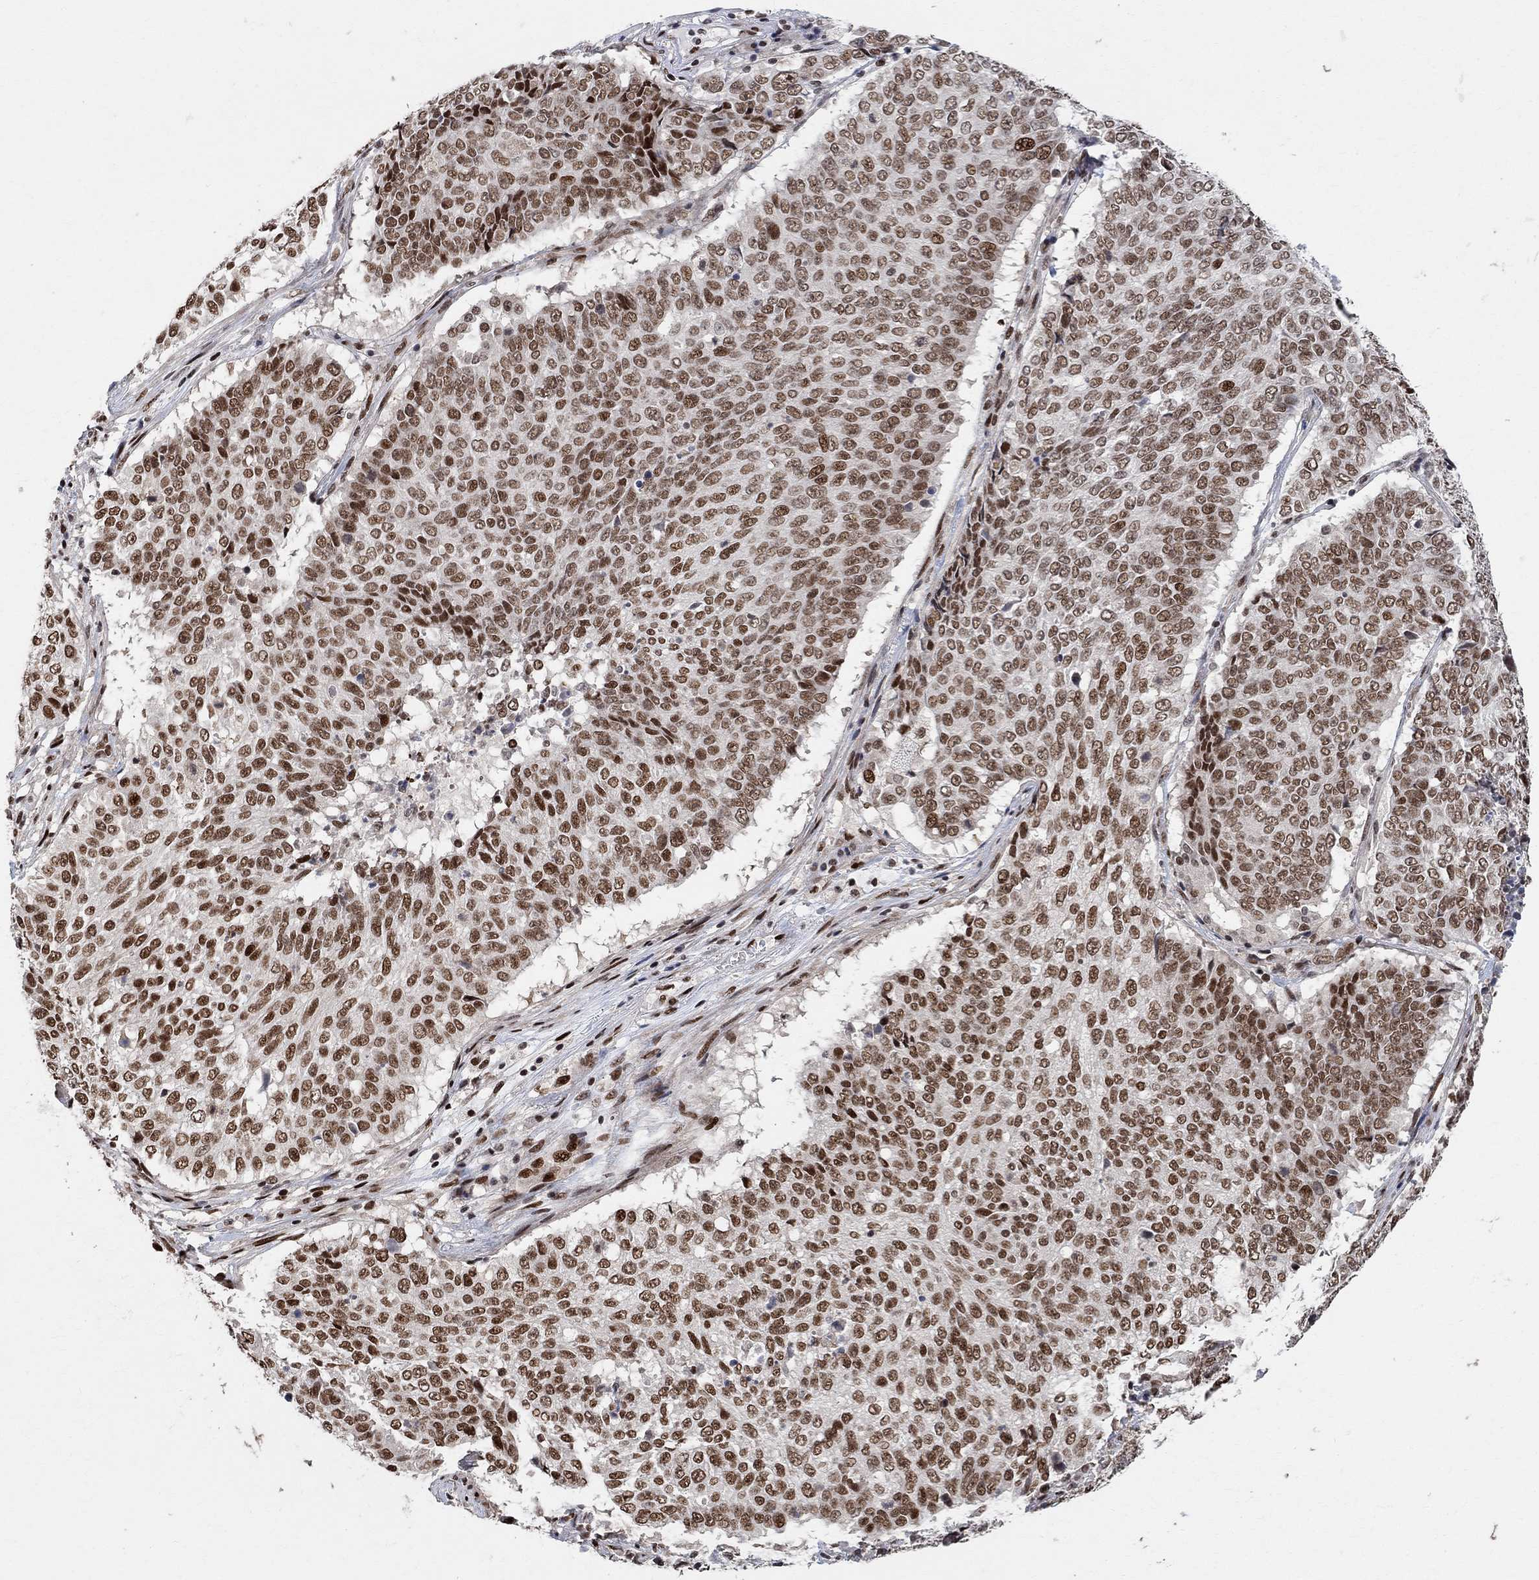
{"staining": {"intensity": "strong", "quantity": ">75%", "location": "nuclear"}, "tissue": "lung cancer", "cell_type": "Tumor cells", "image_type": "cancer", "snomed": [{"axis": "morphology", "description": "Squamous cell carcinoma, NOS"}, {"axis": "topography", "description": "Lung"}], "caption": "Immunohistochemistry micrograph of neoplastic tissue: human lung cancer (squamous cell carcinoma) stained using IHC demonstrates high levels of strong protein expression localized specifically in the nuclear of tumor cells, appearing as a nuclear brown color.", "gene": "E4F1", "patient": {"sex": "male", "age": 64}}